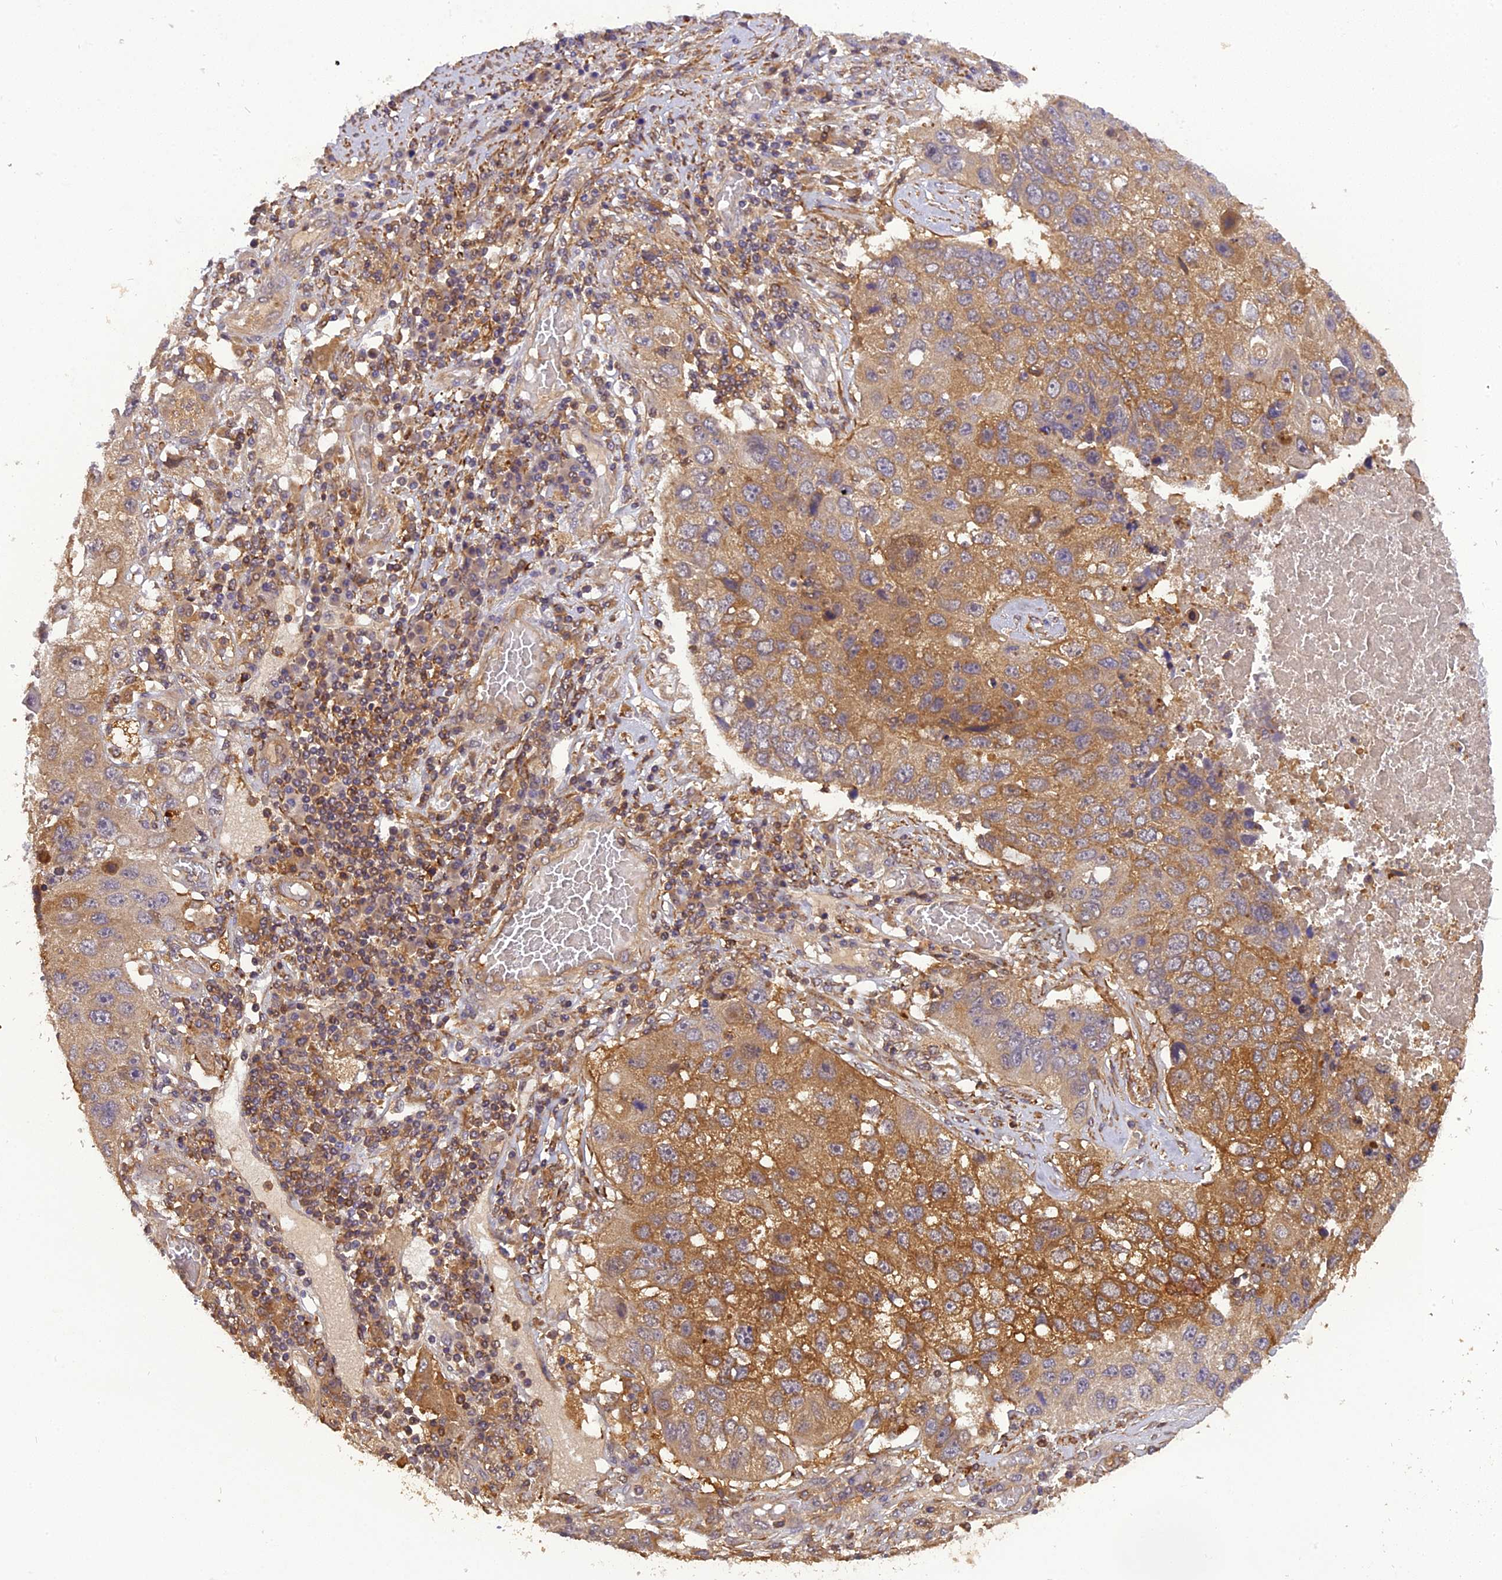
{"staining": {"intensity": "moderate", "quantity": "25%-75%", "location": "cytoplasmic/membranous"}, "tissue": "lung cancer", "cell_type": "Tumor cells", "image_type": "cancer", "snomed": [{"axis": "morphology", "description": "Squamous cell carcinoma, NOS"}, {"axis": "topography", "description": "Lung"}], "caption": "Immunohistochemistry (IHC) staining of lung cancer, which reveals medium levels of moderate cytoplasmic/membranous positivity in approximately 25%-75% of tumor cells indicating moderate cytoplasmic/membranous protein expression. The staining was performed using DAB (brown) for protein detection and nuclei were counterstained in hematoxylin (blue).", "gene": "STOML1", "patient": {"sex": "male", "age": 61}}